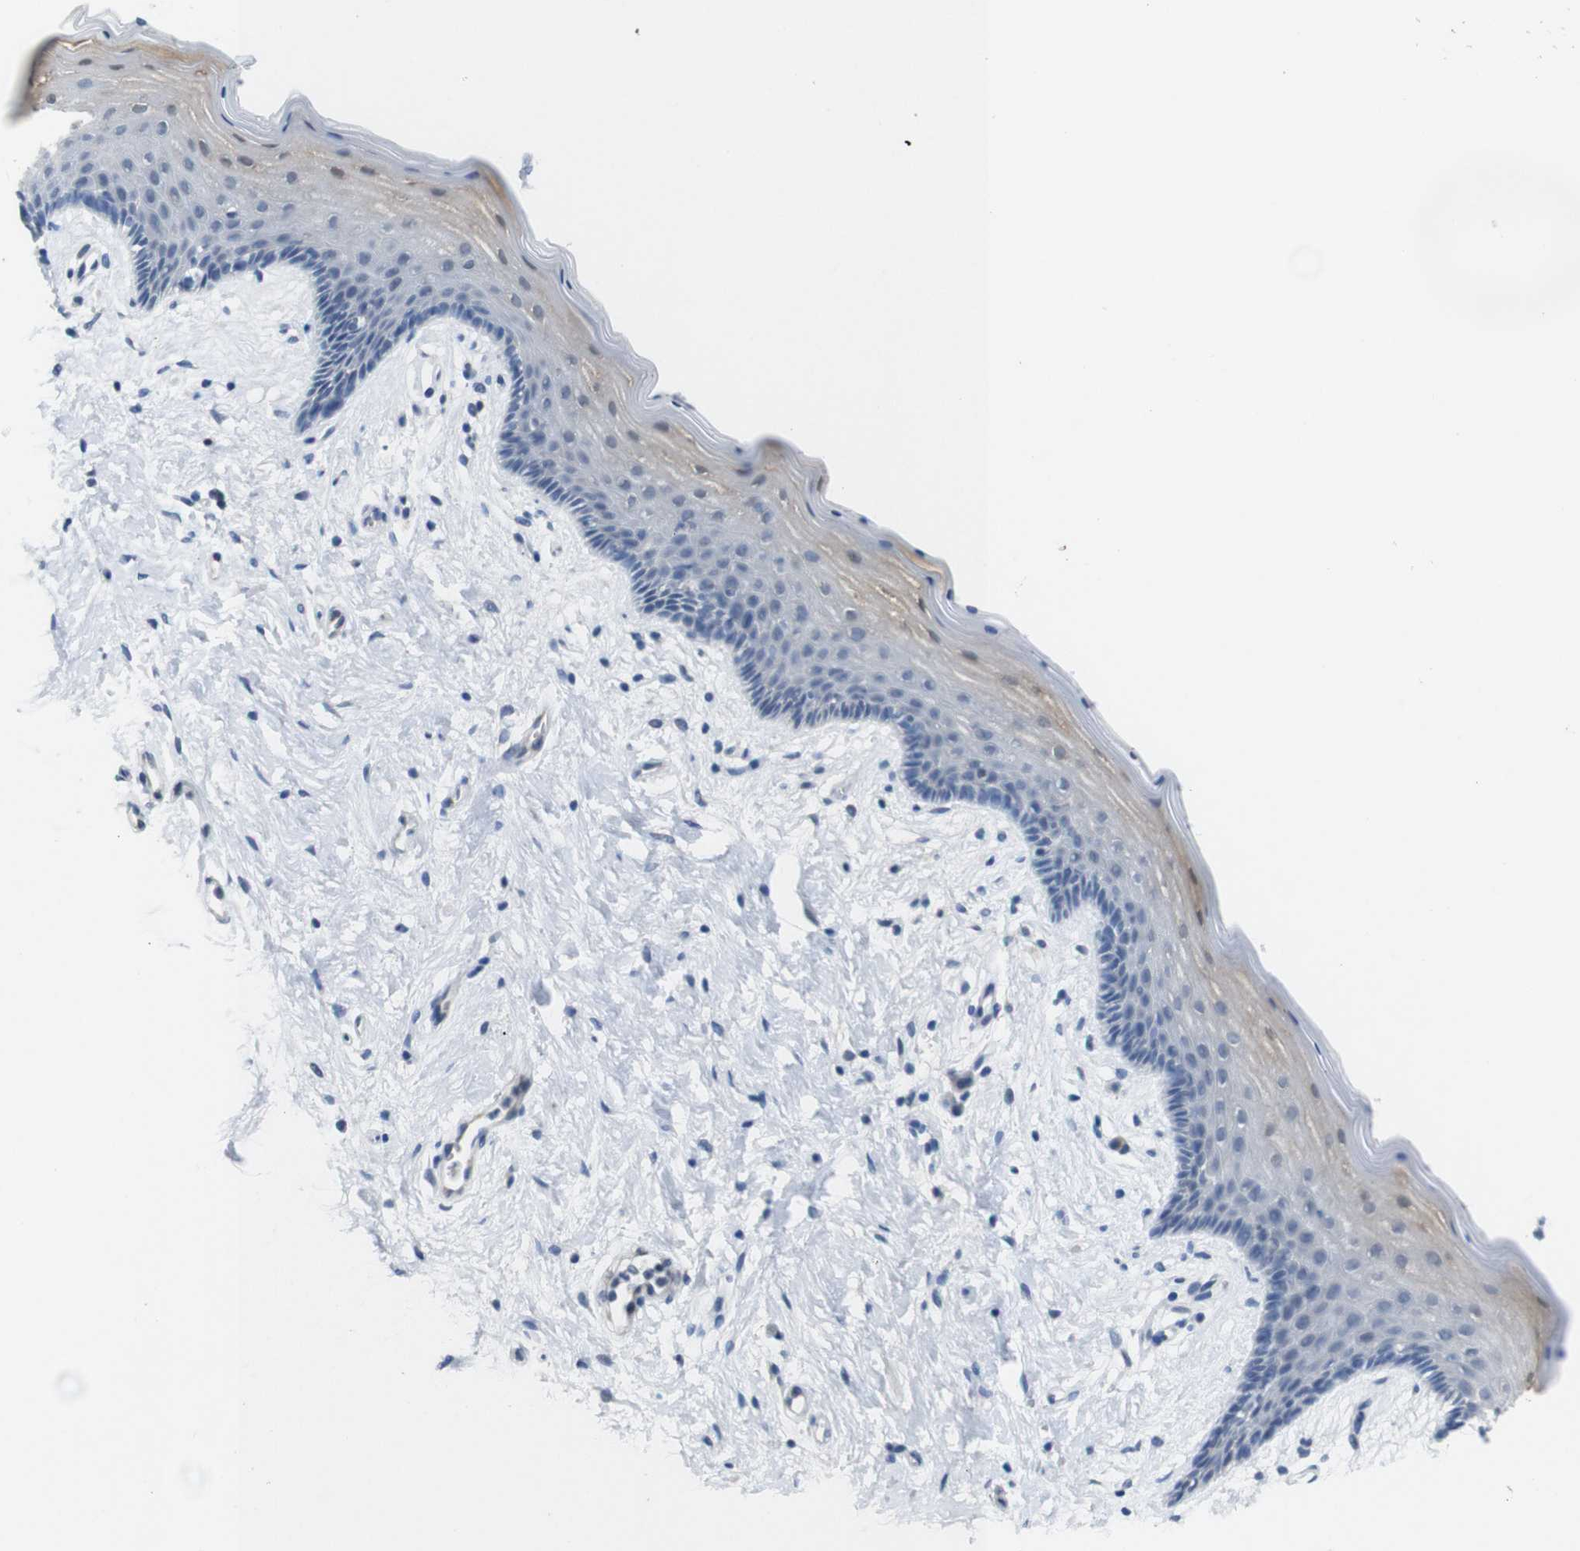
{"staining": {"intensity": "weak", "quantity": "25%-75%", "location": "cytoplasmic/membranous"}, "tissue": "vagina", "cell_type": "Squamous epithelial cells", "image_type": "normal", "snomed": [{"axis": "morphology", "description": "Normal tissue, NOS"}, {"axis": "topography", "description": "Vagina"}], "caption": "High-magnification brightfield microscopy of normal vagina stained with DAB (brown) and counterstained with hematoxylin (blue). squamous epithelial cells exhibit weak cytoplasmic/membranous staining is appreciated in about25%-75% of cells.", "gene": "CHRM5", "patient": {"sex": "female", "age": 44}}